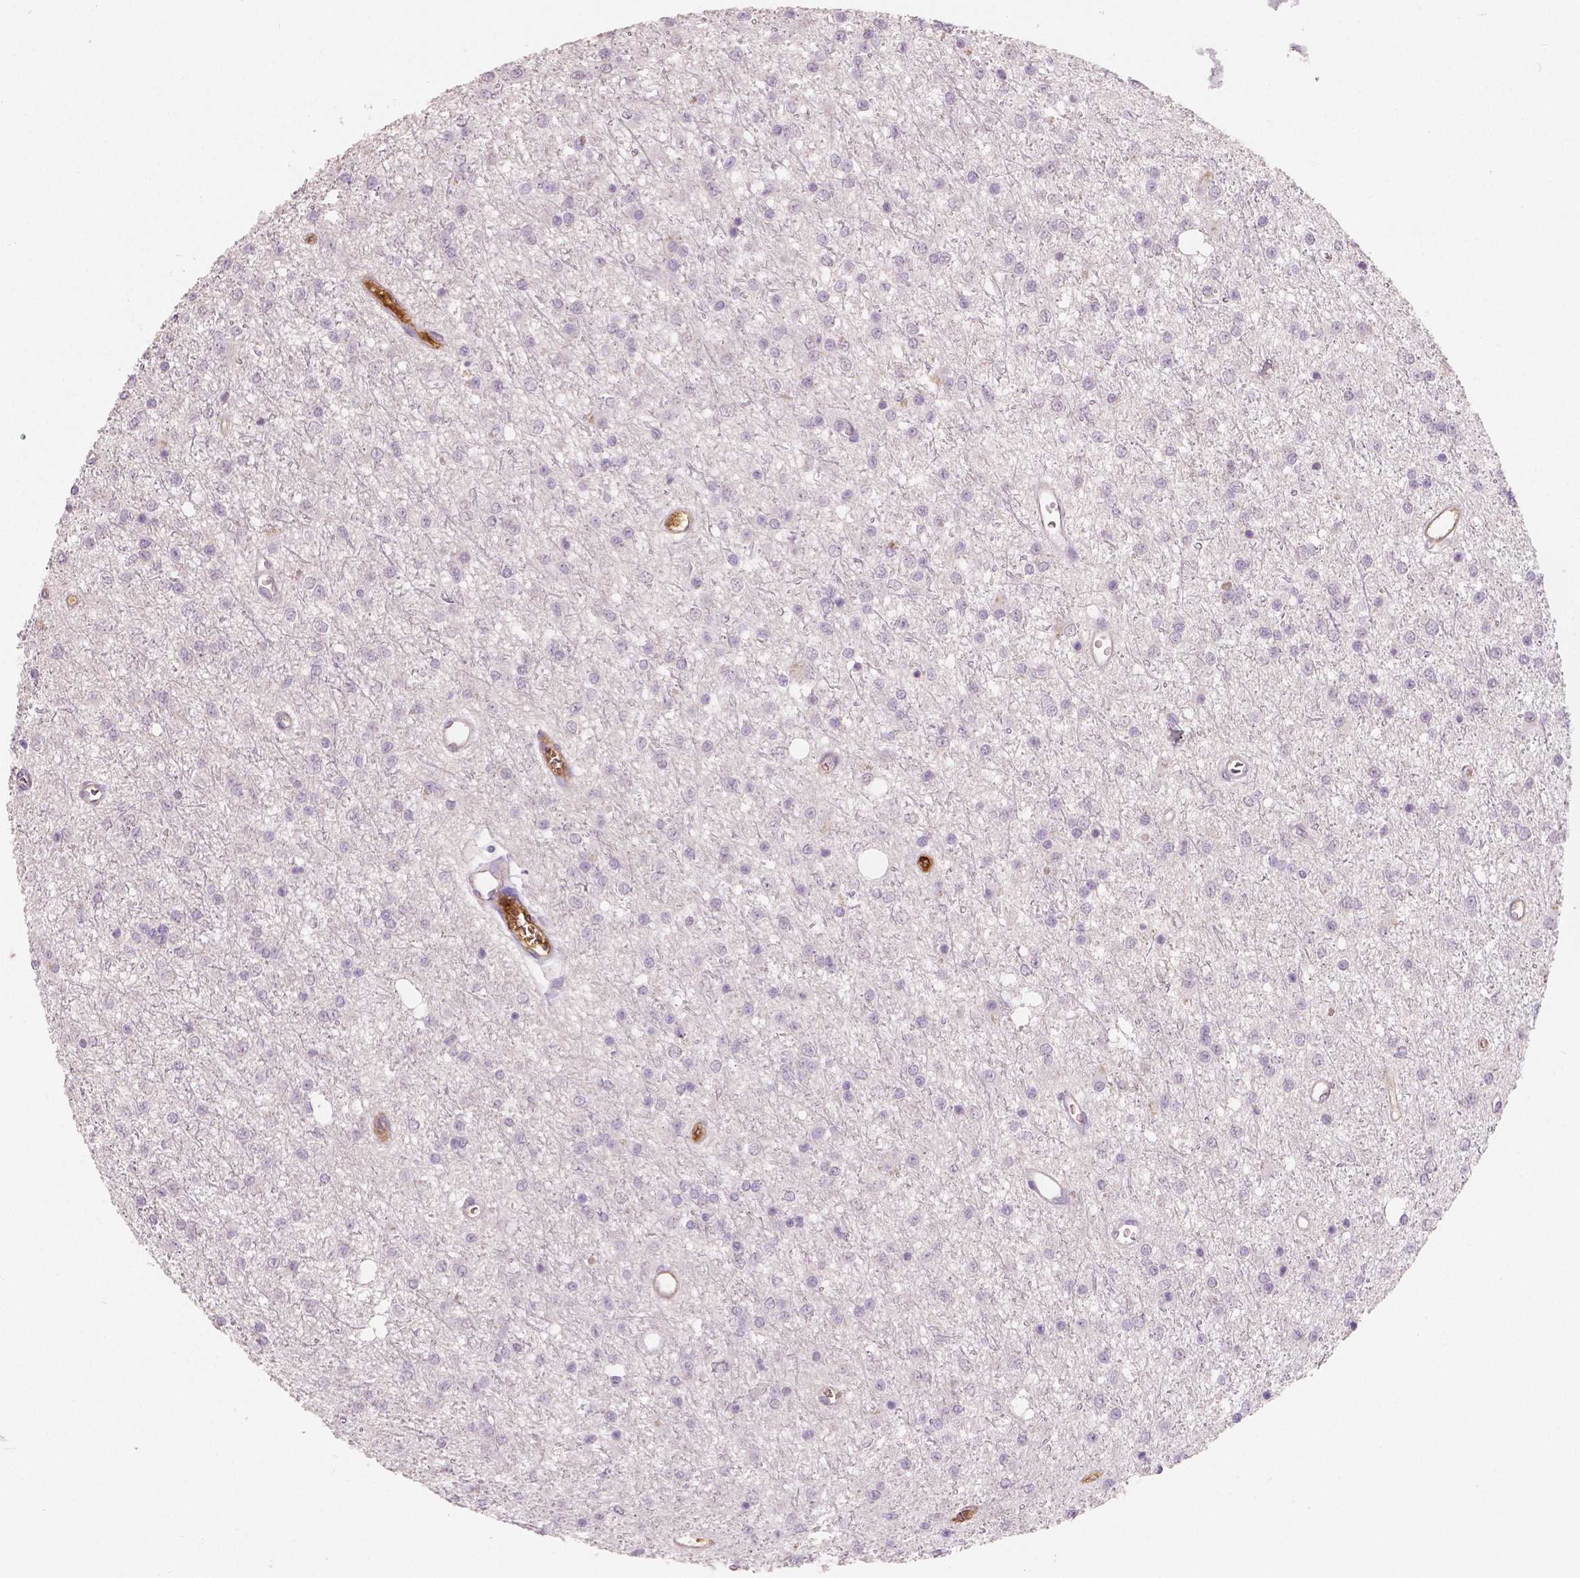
{"staining": {"intensity": "negative", "quantity": "none", "location": "none"}, "tissue": "glioma", "cell_type": "Tumor cells", "image_type": "cancer", "snomed": [{"axis": "morphology", "description": "Glioma, malignant, Low grade"}, {"axis": "topography", "description": "Brain"}], "caption": "Immunohistochemical staining of glioma shows no significant staining in tumor cells.", "gene": "APOA4", "patient": {"sex": "female", "age": 45}}